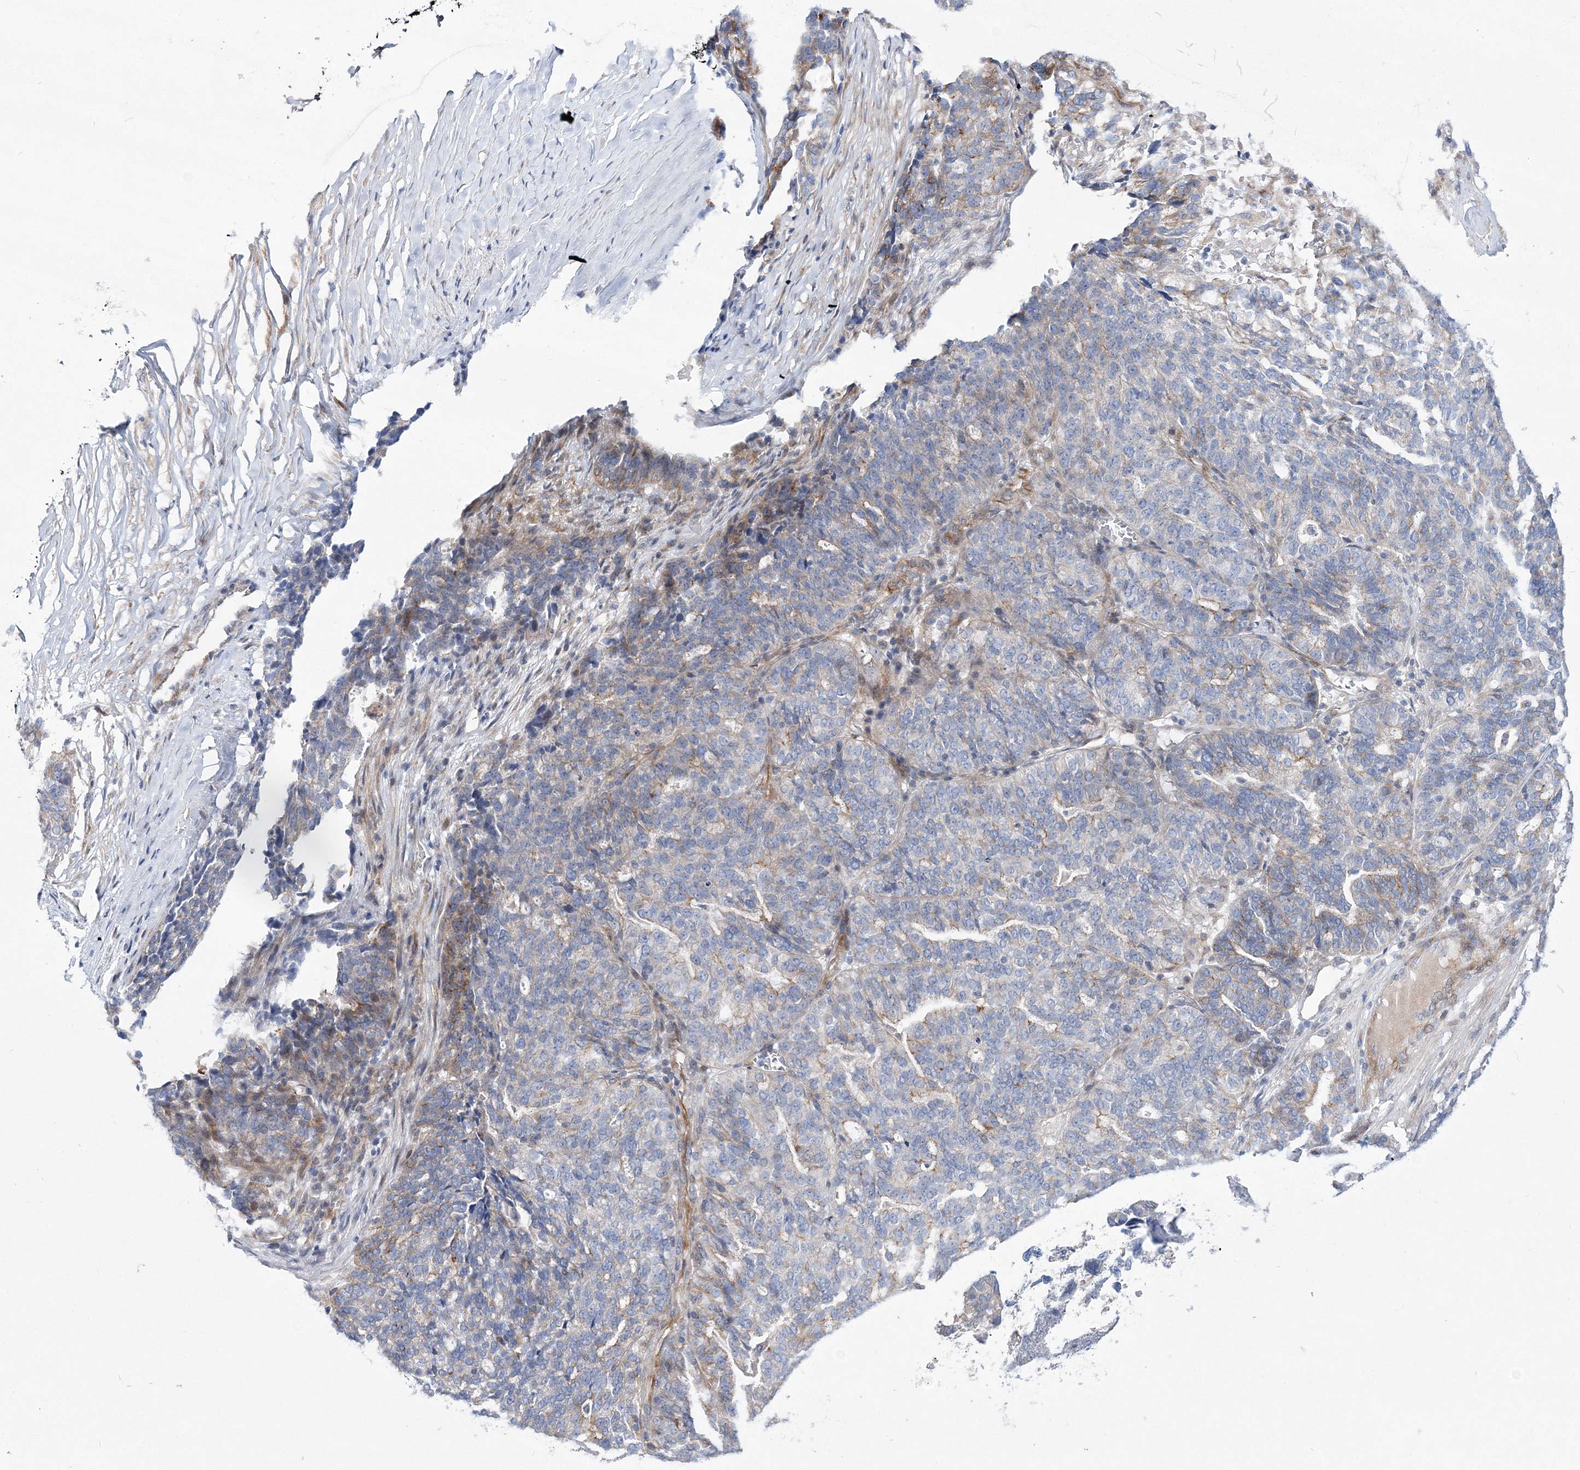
{"staining": {"intensity": "moderate", "quantity": "<25%", "location": "cytoplasmic/membranous"}, "tissue": "ovarian cancer", "cell_type": "Tumor cells", "image_type": "cancer", "snomed": [{"axis": "morphology", "description": "Cystadenocarcinoma, serous, NOS"}, {"axis": "topography", "description": "Ovary"}], "caption": "Brown immunohistochemical staining in ovarian cancer exhibits moderate cytoplasmic/membranous expression in about <25% of tumor cells.", "gene": "ARHGAP32", "patient": {"sex": "female", "age": 59}}